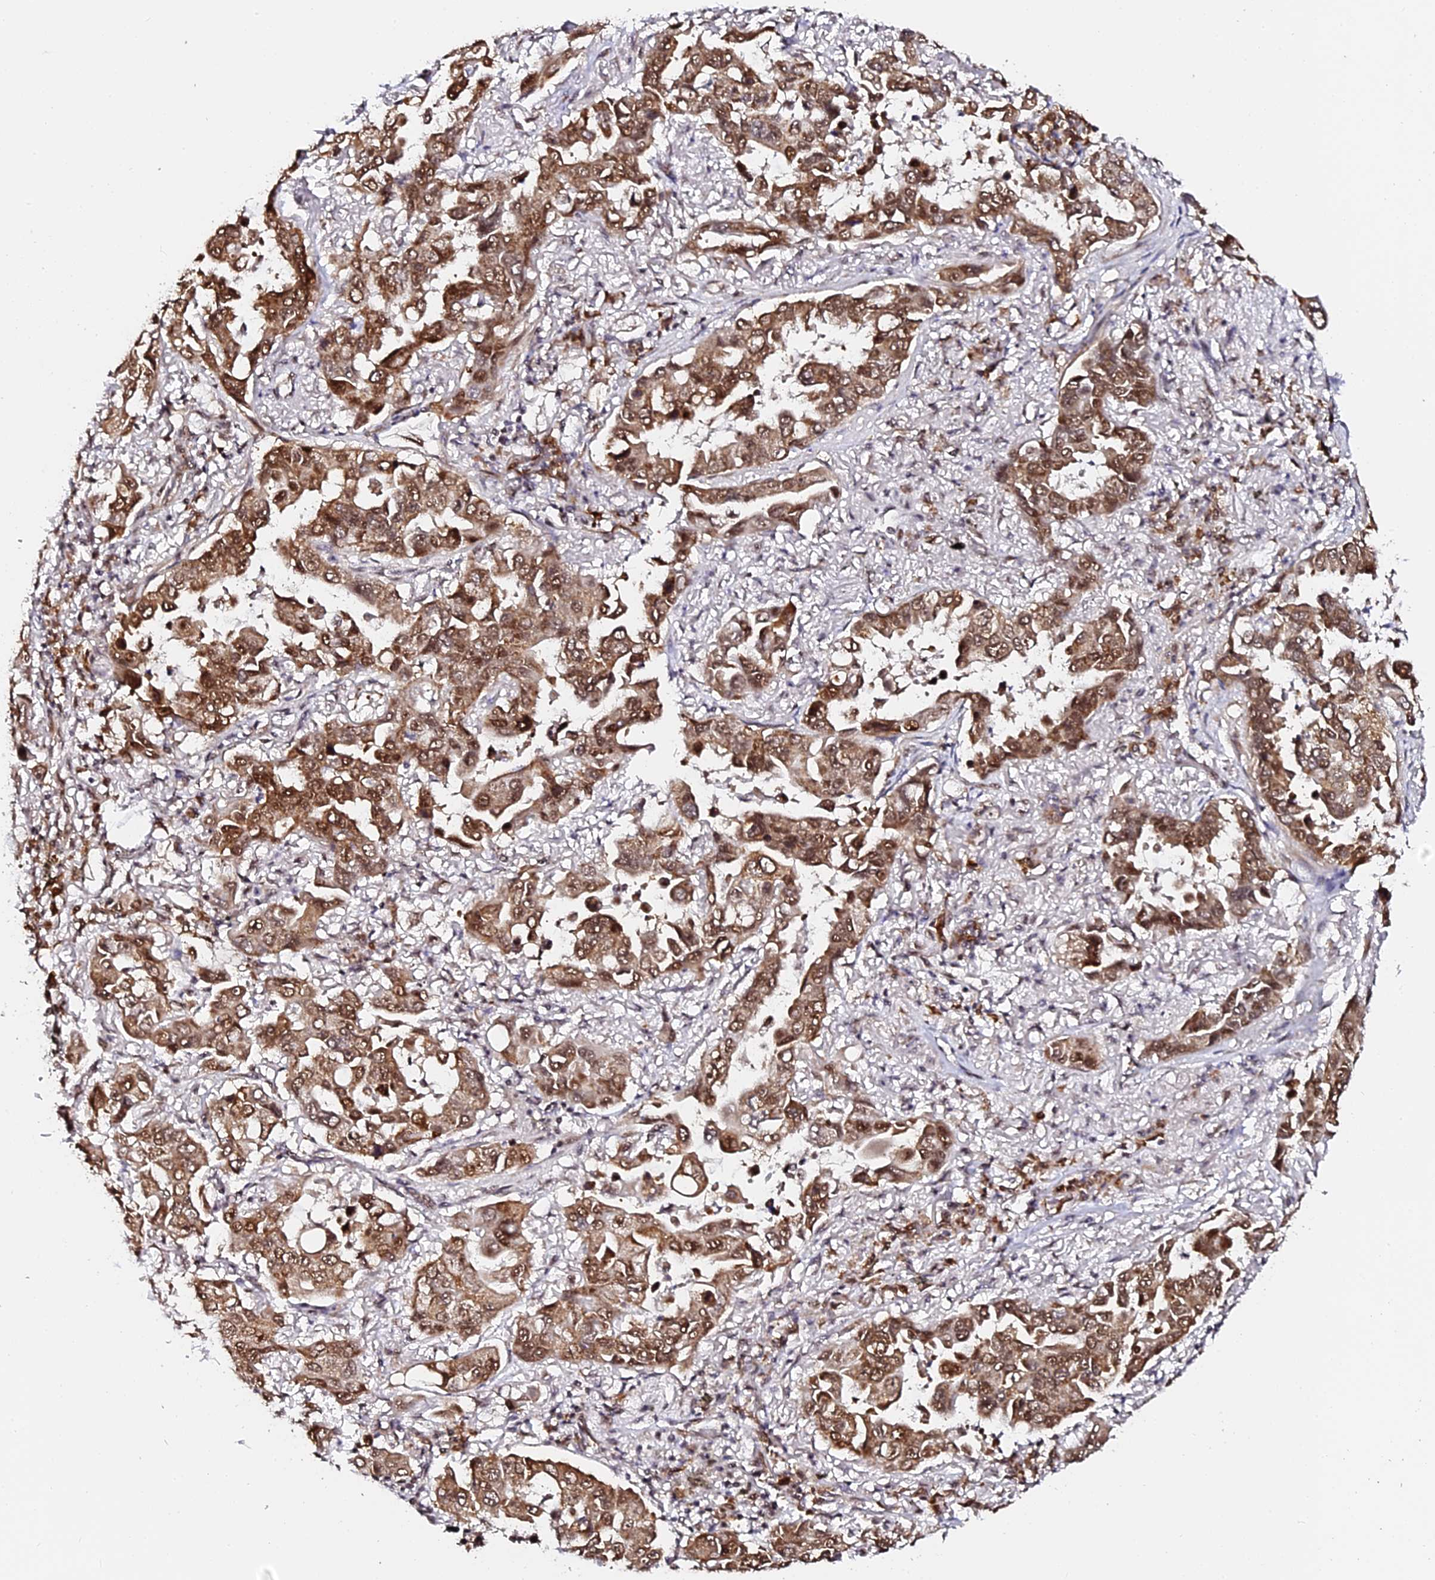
{"staining": {"intensity": "moderate", "quantity": ">75%", "location": "cytoplasmic/membranous,nuclear"}, "tissue": "lung cancer", "cell_type": "Tumor cells", "image_type": "cancer", "snomed": [{"axis": "morphology", "description": "Adenocarcinoma, NOS"}, {"axis": "topography", "description": "Lung"}], "caption": "This histopathology image exhibits immunohistochemistry (IHC) staining of human lung cancer (adenocarcinoma), with medium moderate cytoplasmic/membranous and nuclear expression in about >75% of tumor cells.", "gene": "MCRS1", "patient": {"sex": "male", "age": 64}}